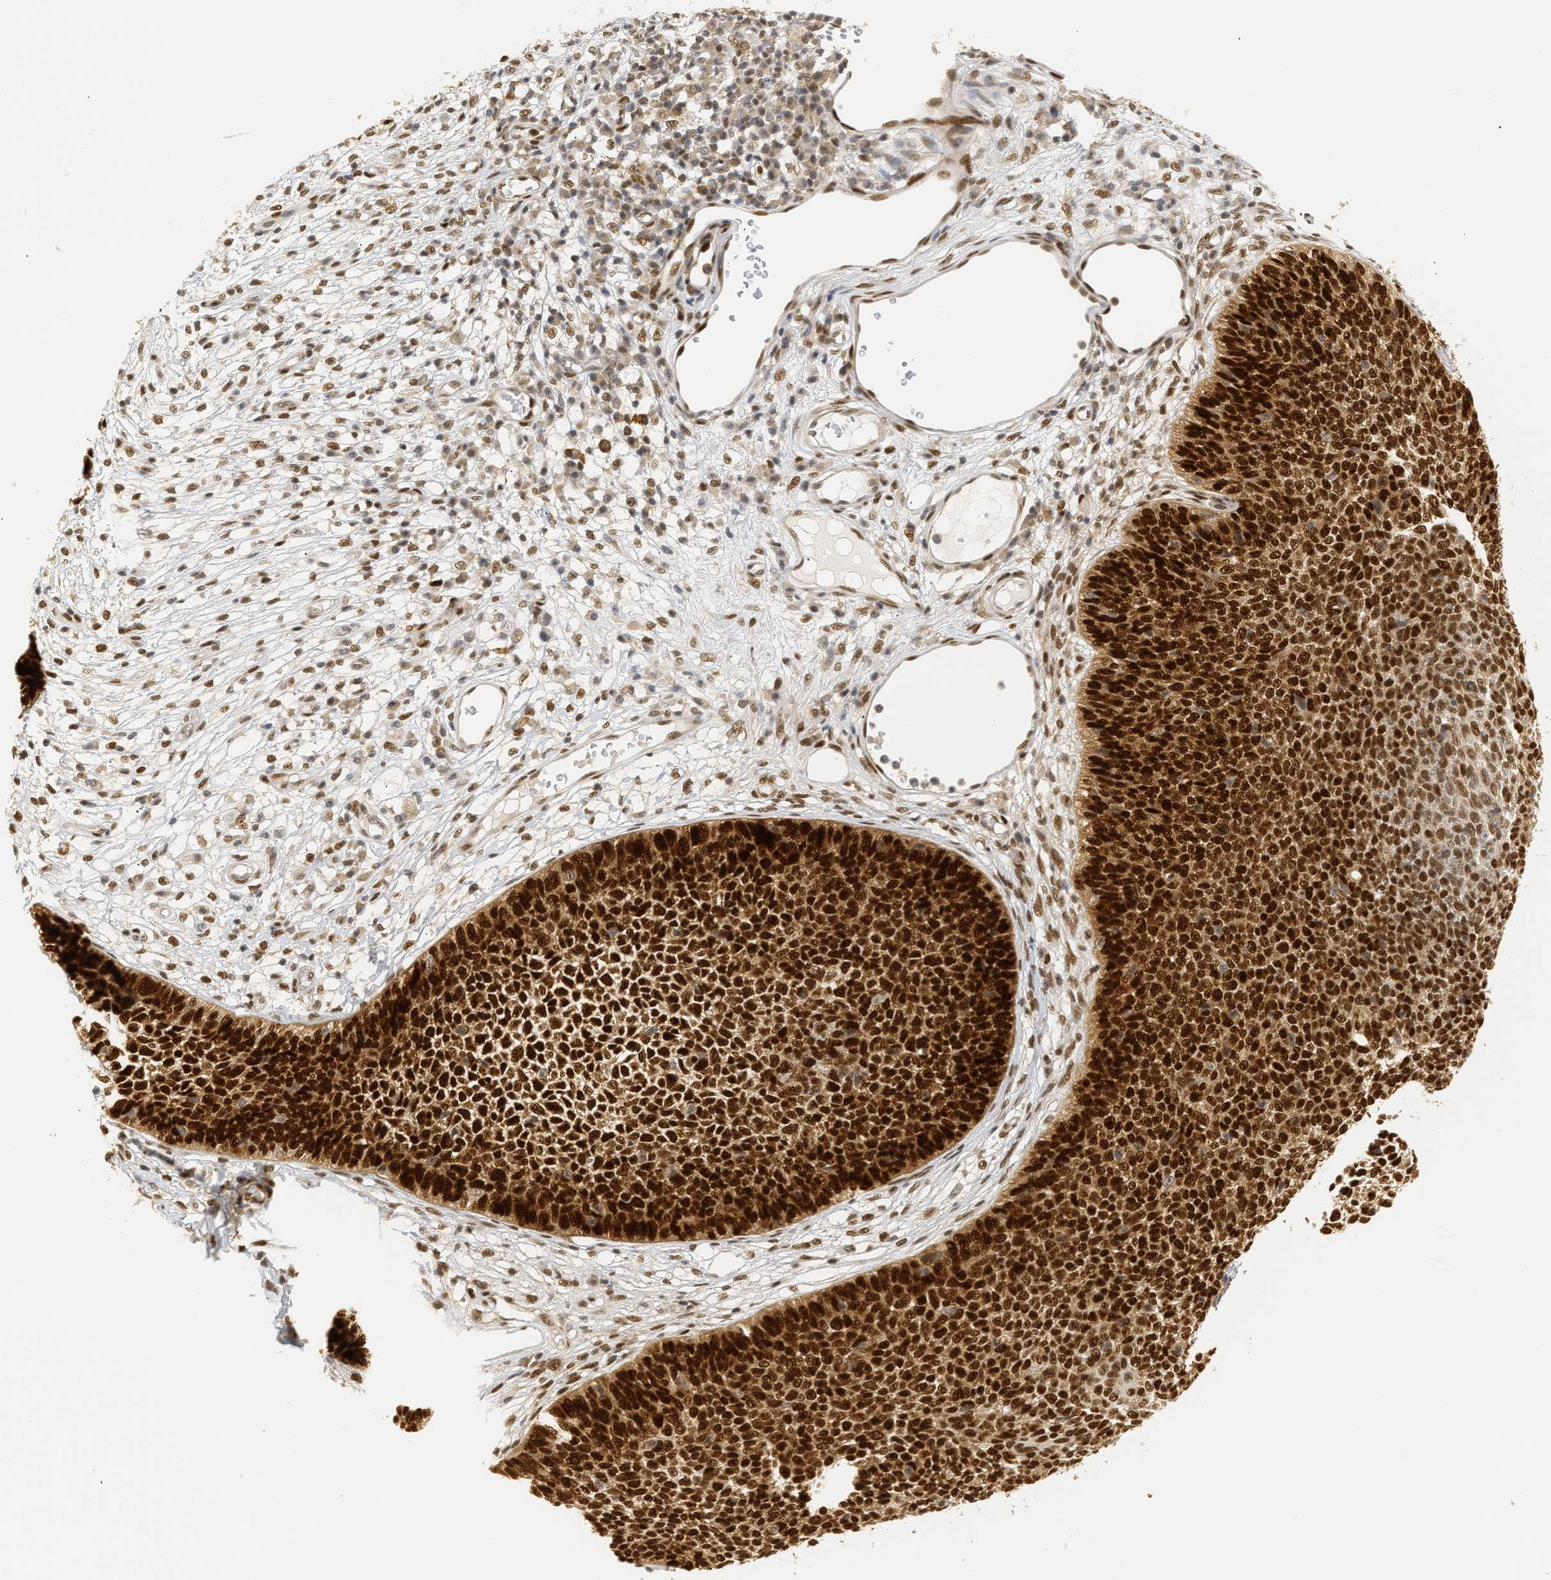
{"staining": {"intensity": "strong", "quantity": ">75%", "location": "cytoplasmic/membranous,nuclear"}, "tissue": "skin cancer", "cell_type": "Tumor cells", "image_type": "cancer", "snomed": [{"axis": "morphology", "description": "Basal cell carcinoma"}, {"axis": "topography", "description": "Skin"}], "caption": "Immunohistochemistry (DAB (3,3'-diaminobenzidine)) staining of human skin cancer (basal cell carcinoma) shows strong cytoplasmic/membranous and nuclear protein positivity in about >75% of tumor cells.", "gene": "SSBP2", "patient": {"sex": "female", "age": 84}}